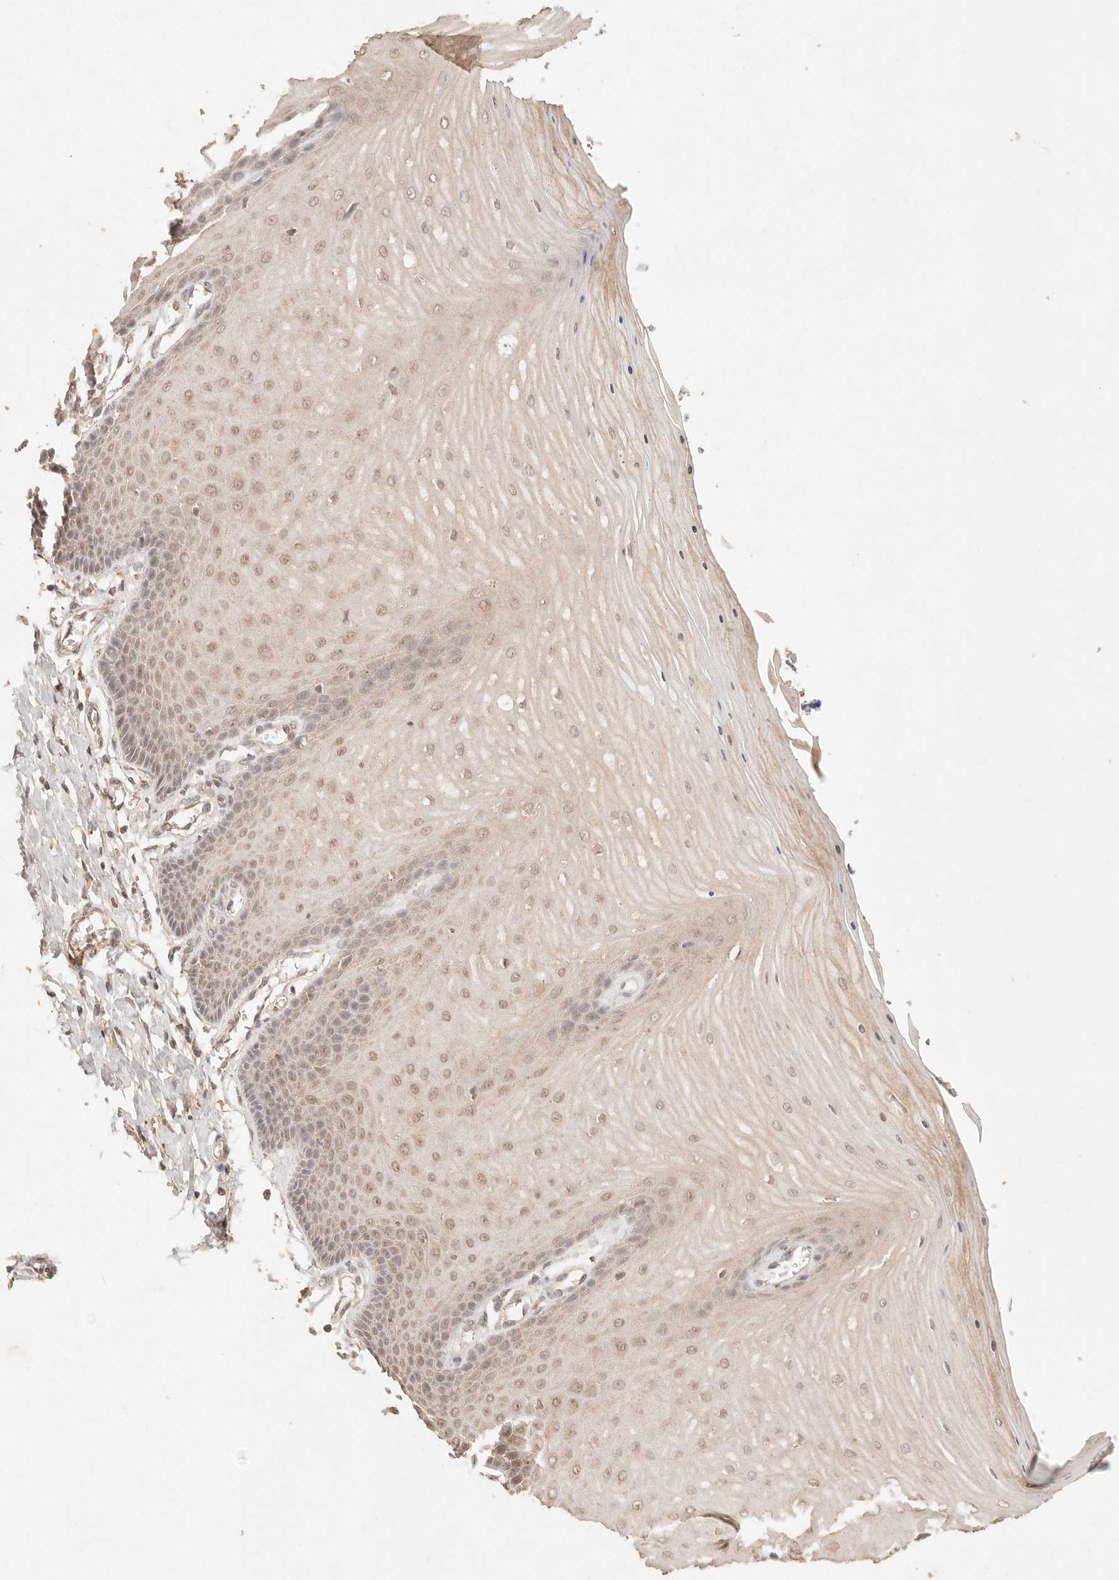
{"staining": {"intensity": "moderate", "quantity": ">75%", "location": "cytoplasmic/membranous"}, "tissue": "cervix", "cell_type": "Glandular cells", "image_type": "normal", "snomed": [{"axis": "morphology", "description": "Normal tissue, NOS"}, {"axis": "topography", "description": "Cervix"}], "caption": "Protein analysis of benign cervix demonstrates moderate cytoplasmic/membranous expression in about >75% of glandular cells.", "gene": "TRIM11", "patient": {"sex": "female", "age": 55}}